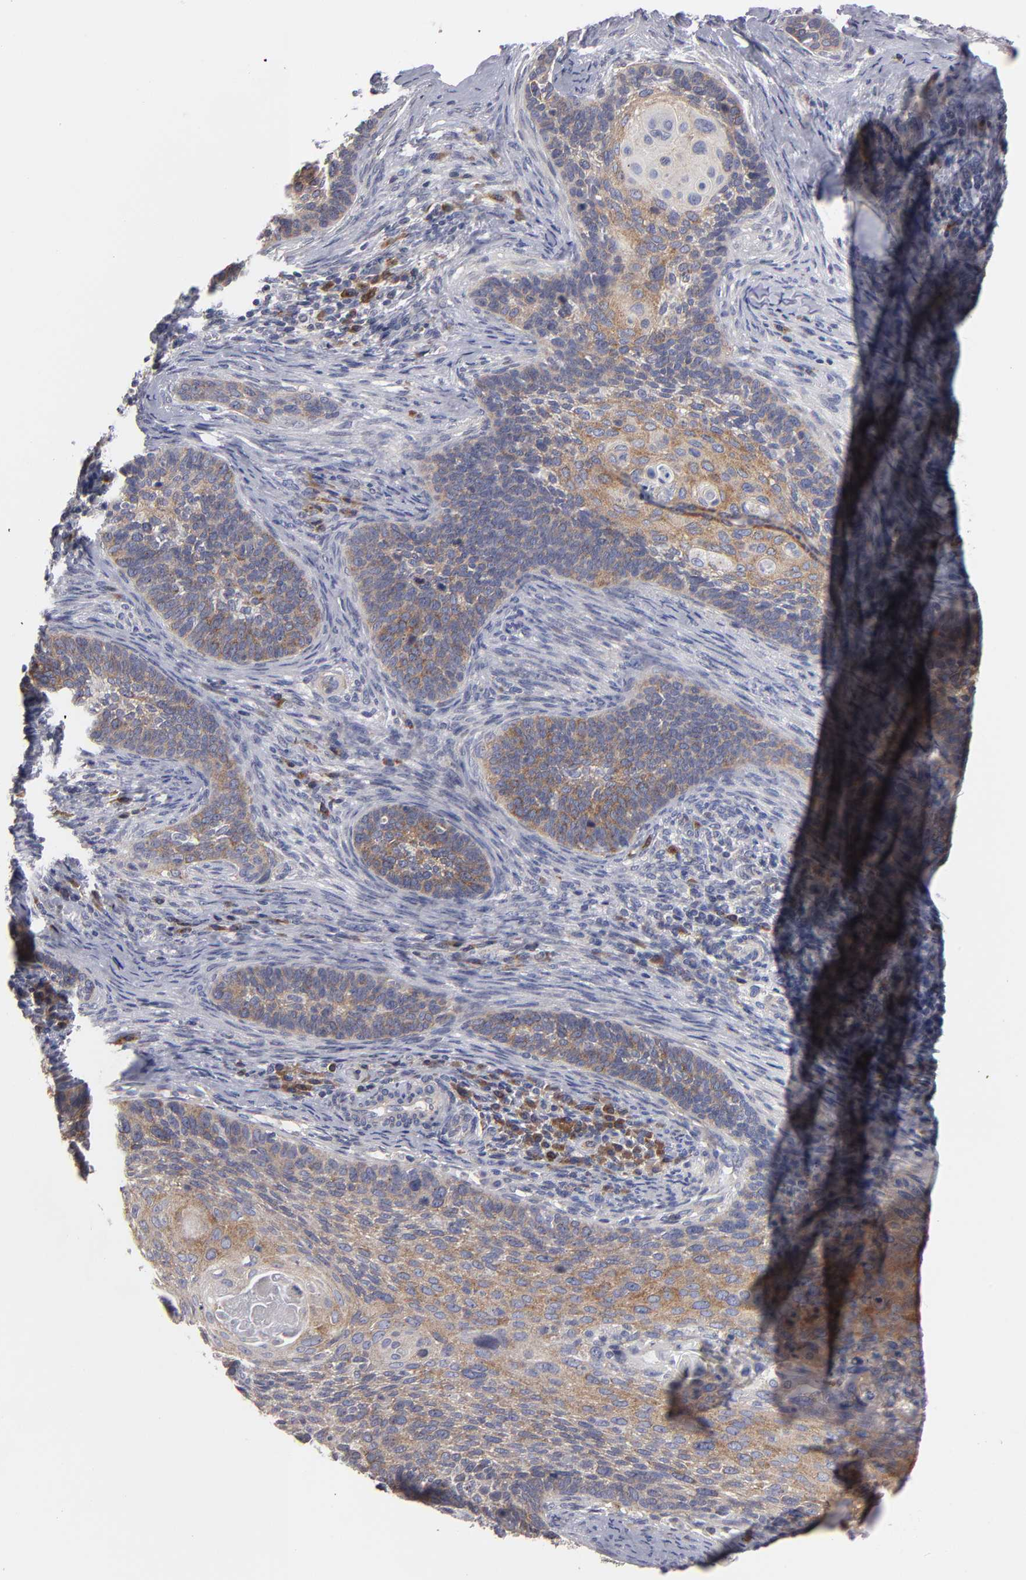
{"staining": {"intensity": "moderate", "quantity": ">75%", "location": "cytoplasmic/membranous"}, "tissue": "cervical cancer", "cell_type": "Tumor cells", "image_type": "cancer", "snomed": [{"axis": "morphology", "description": "Squamous cell carcinoma, NOS"}, {"axis": "topography", "description": "Cervix"}], "caption": "Protein expression analysis of human squamous cell carcinoma (cervical) reveals moderate cytoplasmic/membranous staining in approximately >75% of tumor cells. (DAB IHC with brightfield microscopy, high magnification).", "gene": "CEP97", "patient": {"sex": "female", "age": 33}}